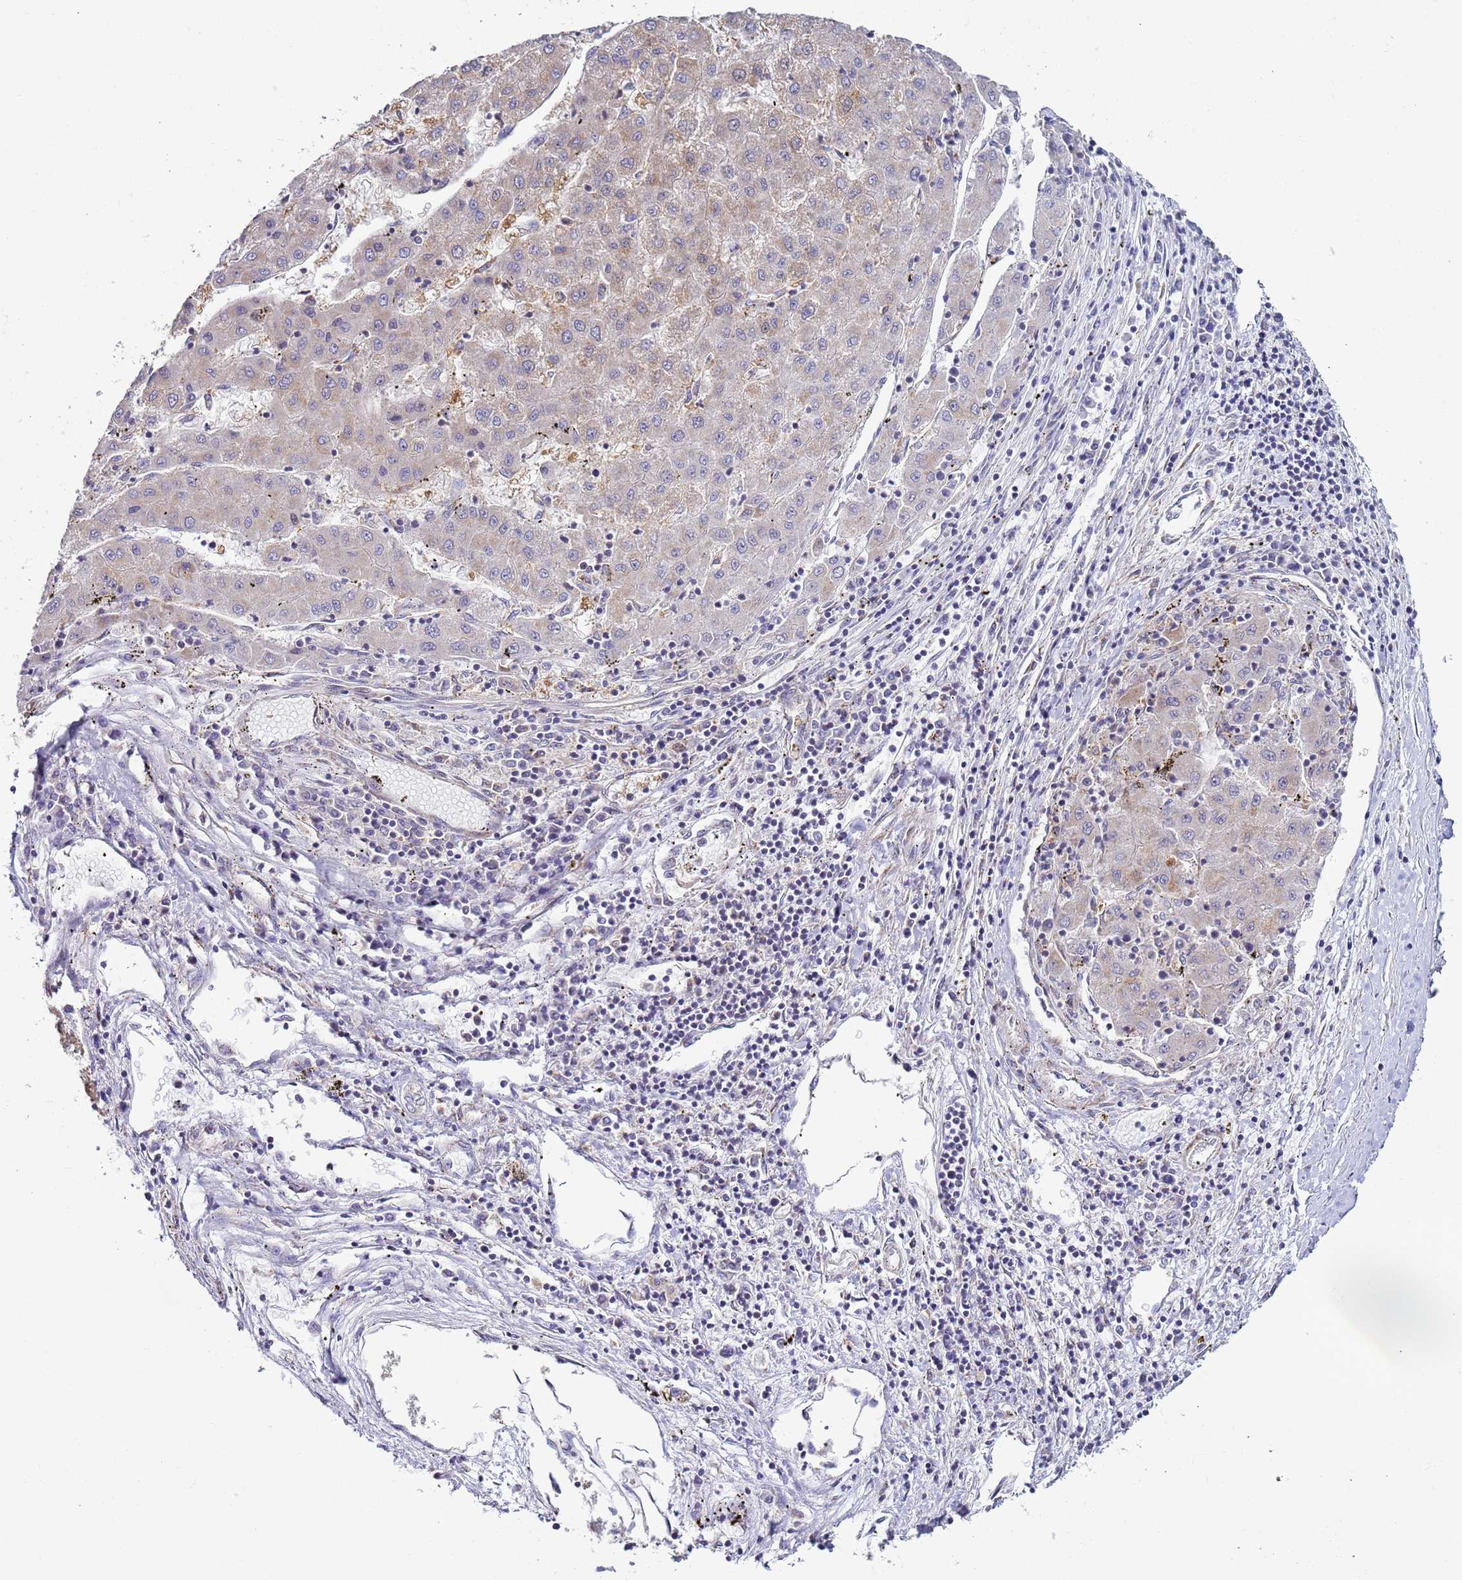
{"staining": {"intensity": "negative", "quantity": "none", "location": "none"}, "tissue": "liver cancer", "cell_type": "Tumor cells", "image_type": "cancer", "snomed": [{"axis": "morphology", "description": "Carcinoma, Hepatocellular, NOS"}, {"axis": "topography", "description": "Liver"}], "caption": "Tumor cells are negative for protein expression in human liver hepatocellular carcinoma.", "gene": "DIP2B", "patient": {"sex": "male", "age": 72}}